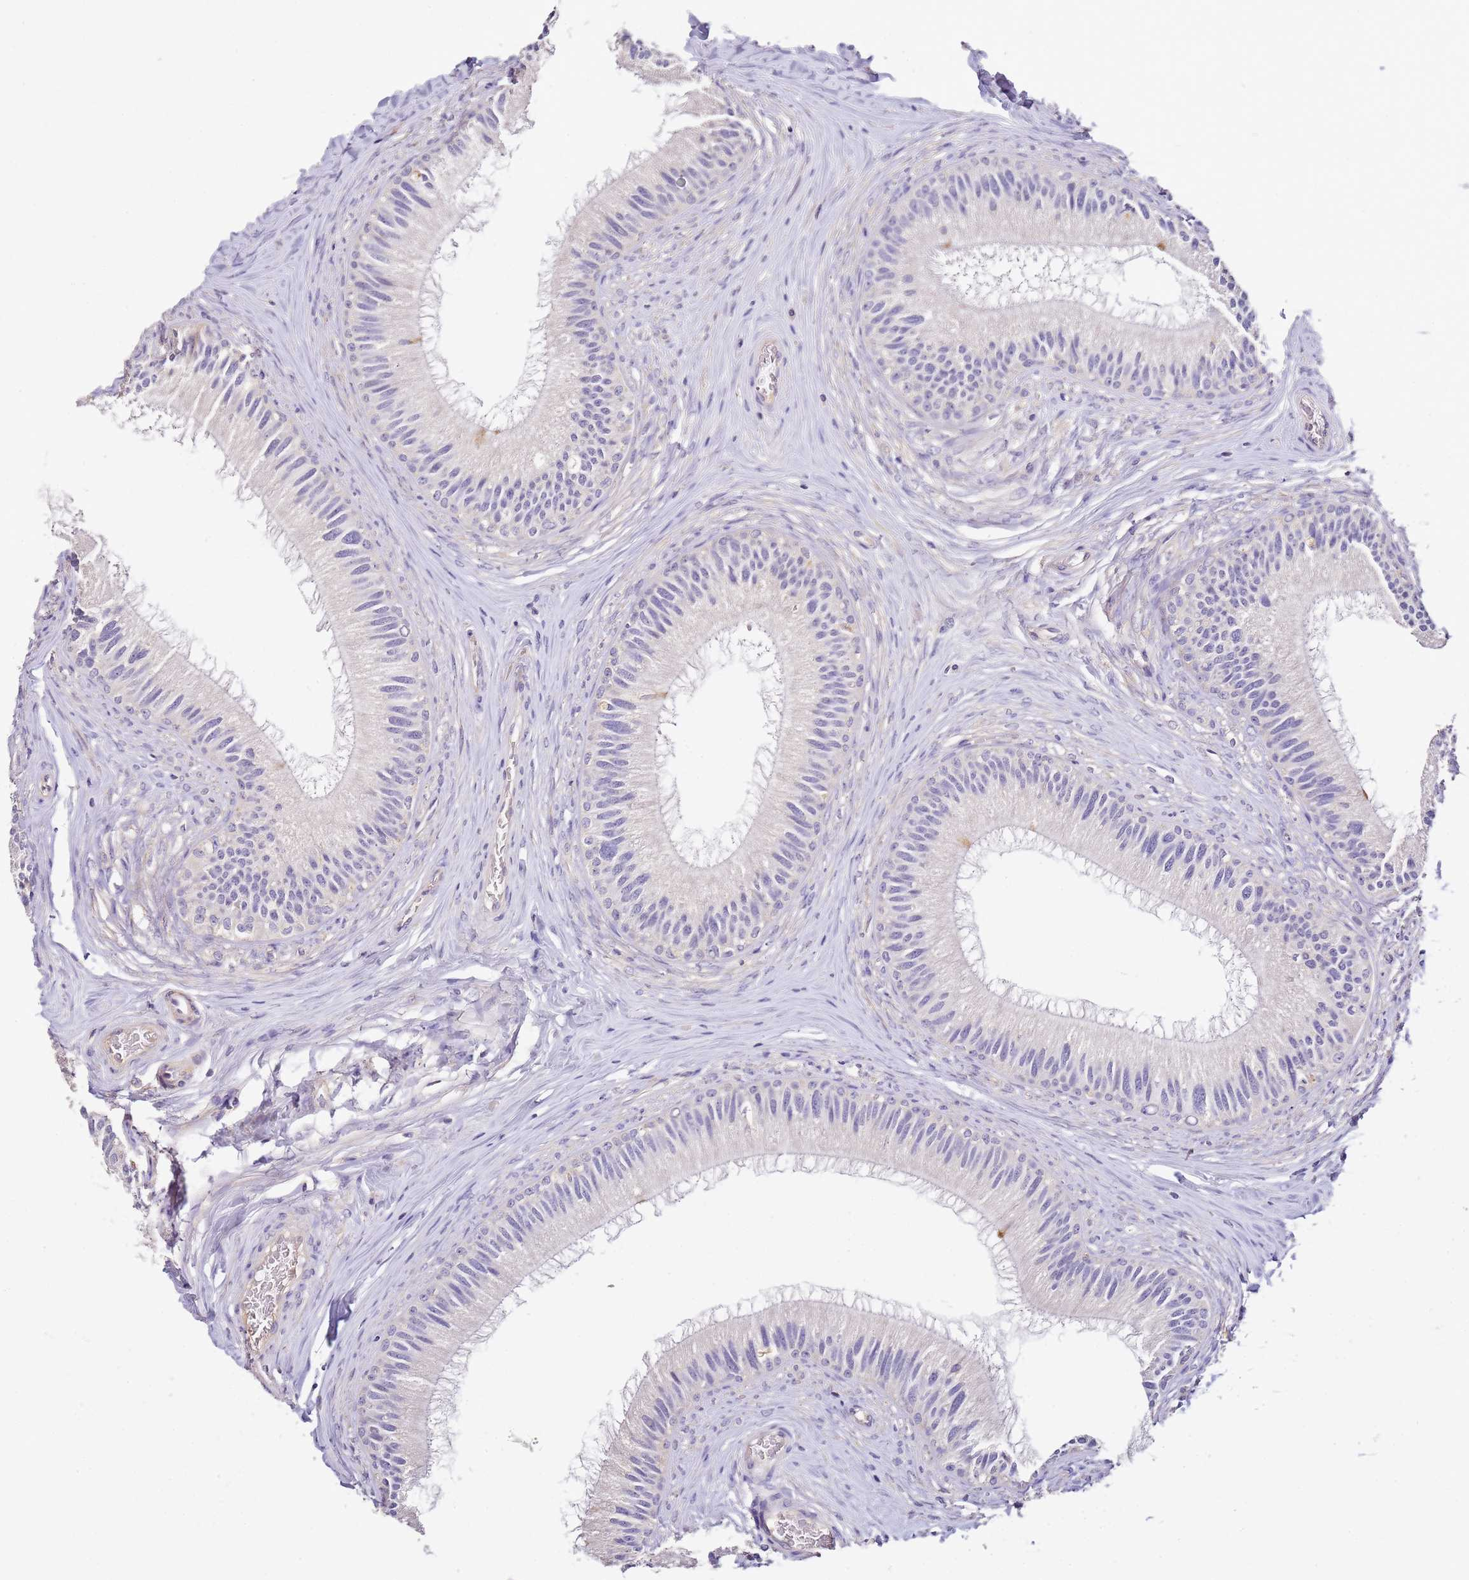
{"staining": {"intensity": "negative", "quantity": "none", "location": "none"}, "tissue": "epididymis", "cell_type": "Glandular cells", "image_type": "normal", "snomed": [{"axis": "morphology", "description": "Normal tissue, NOS"}, {"axis": "topography", "description": "Epididymis"}], "caption": "Immunohistochemistry photomicrograph of benign epididymis: human epididymis stained with DAB (3,3'-diaminobenzidine) shows no significant protein expression in glandular cells. (DAB (3,3'-diaminobenzidine) IHC, high magnification).", "gene": "OR2B11", "patient": {"sex": "male", "age": 27}}